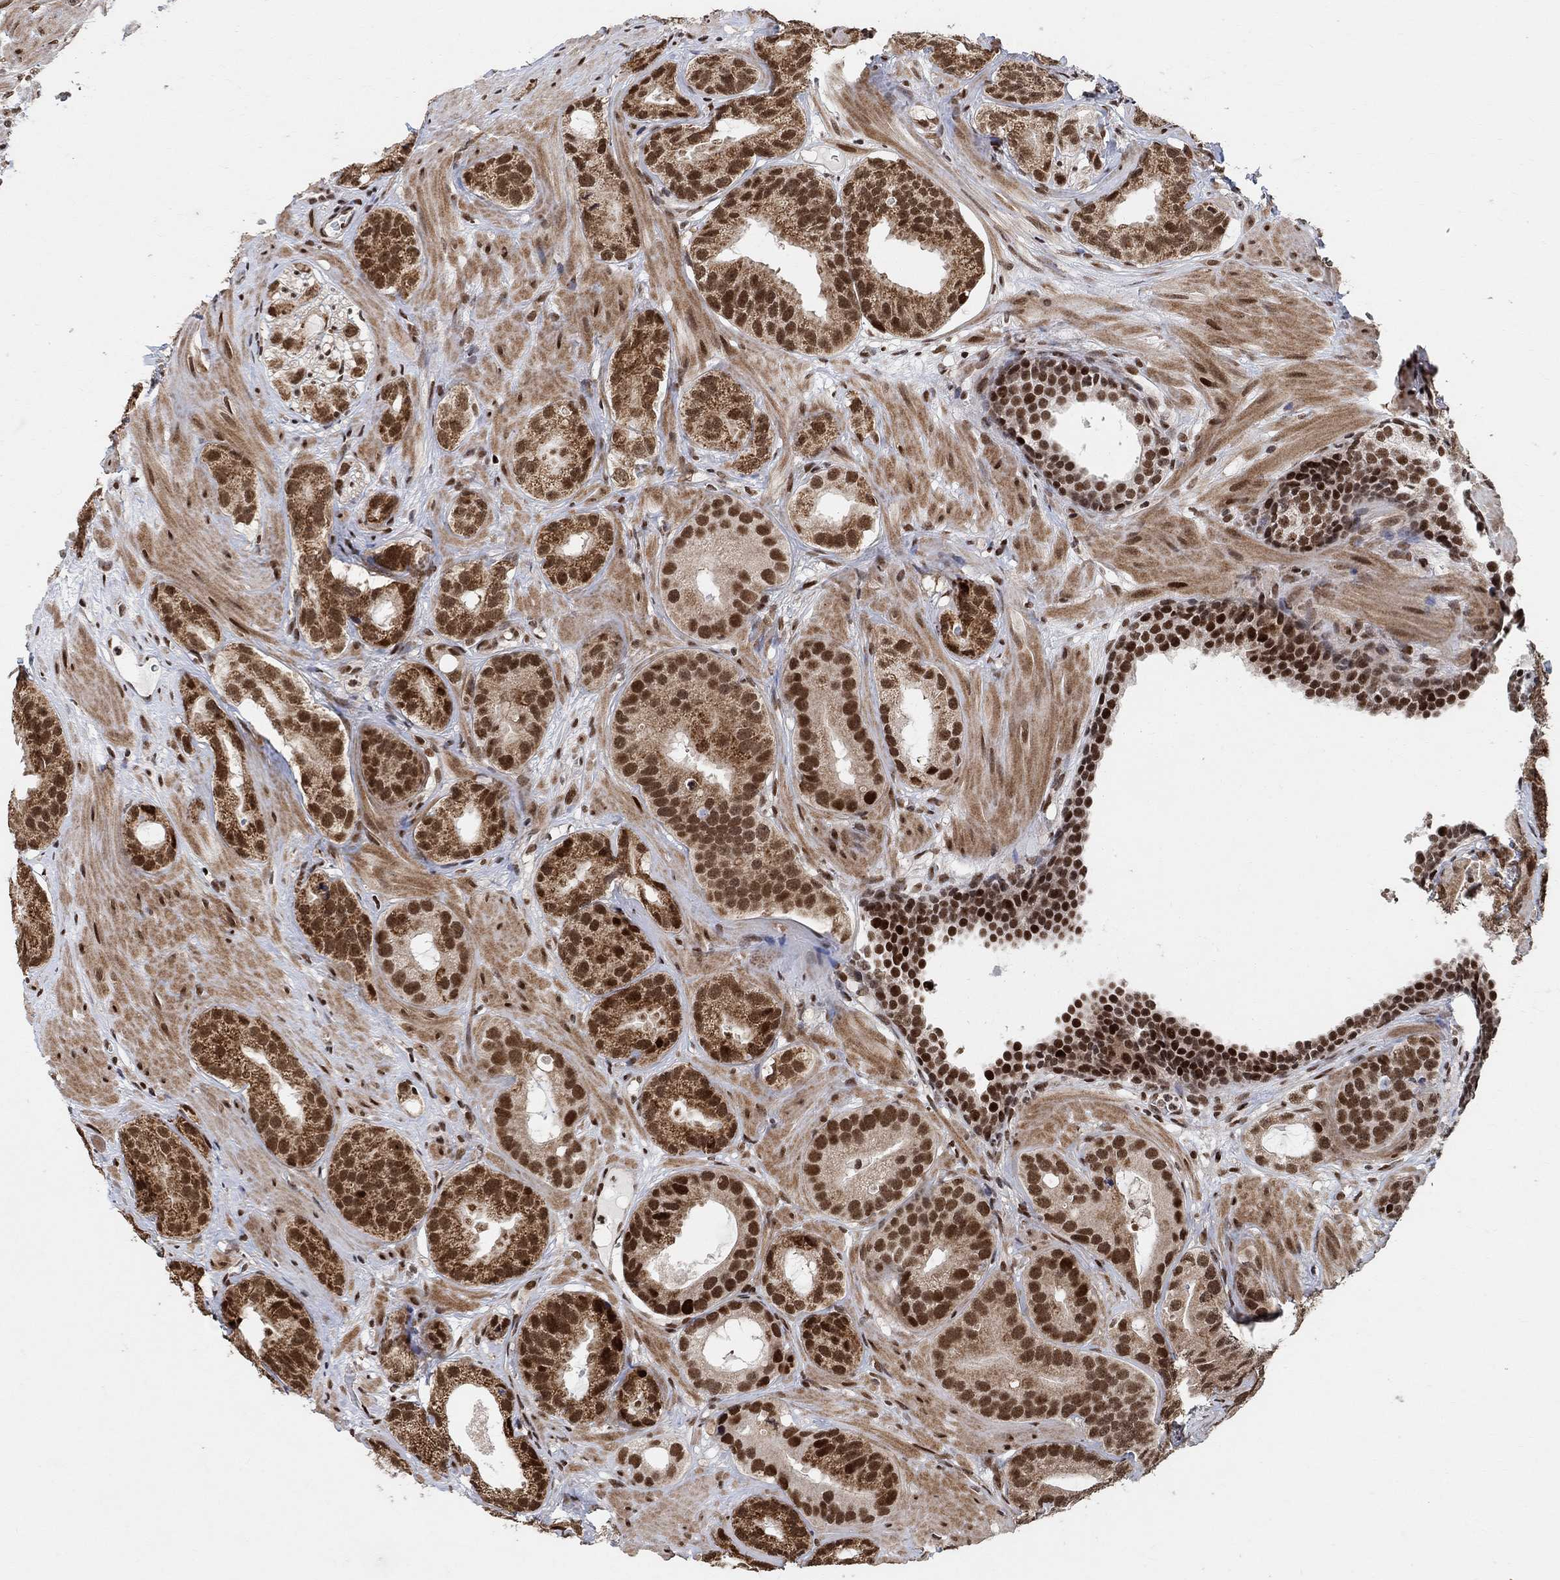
{"staining": {"intensity": "strong", "quantity": ">75%", "location": "nuclear"}, "tissue": "prostate cancer", "cell_type": "Tumor cells", "image_type": "cancer", "snomed": [{"axis": "morphology", "description": "Adenocarcinoma, NOS"}, {"axis": "topography", "description": "Prostate"}], "caption": "Prostate cancer (adenocarcinoma) stained for a protein reveals strong nuclear positivity in tumor cells. (Stains: DAB (3,3'-diaminobenzidine) in brown, nuclei in blue, Microscopy: brightfield microscopy at high magnification).", "gene": "E4F1", "patient": {"sex": "male", "age": 69}}